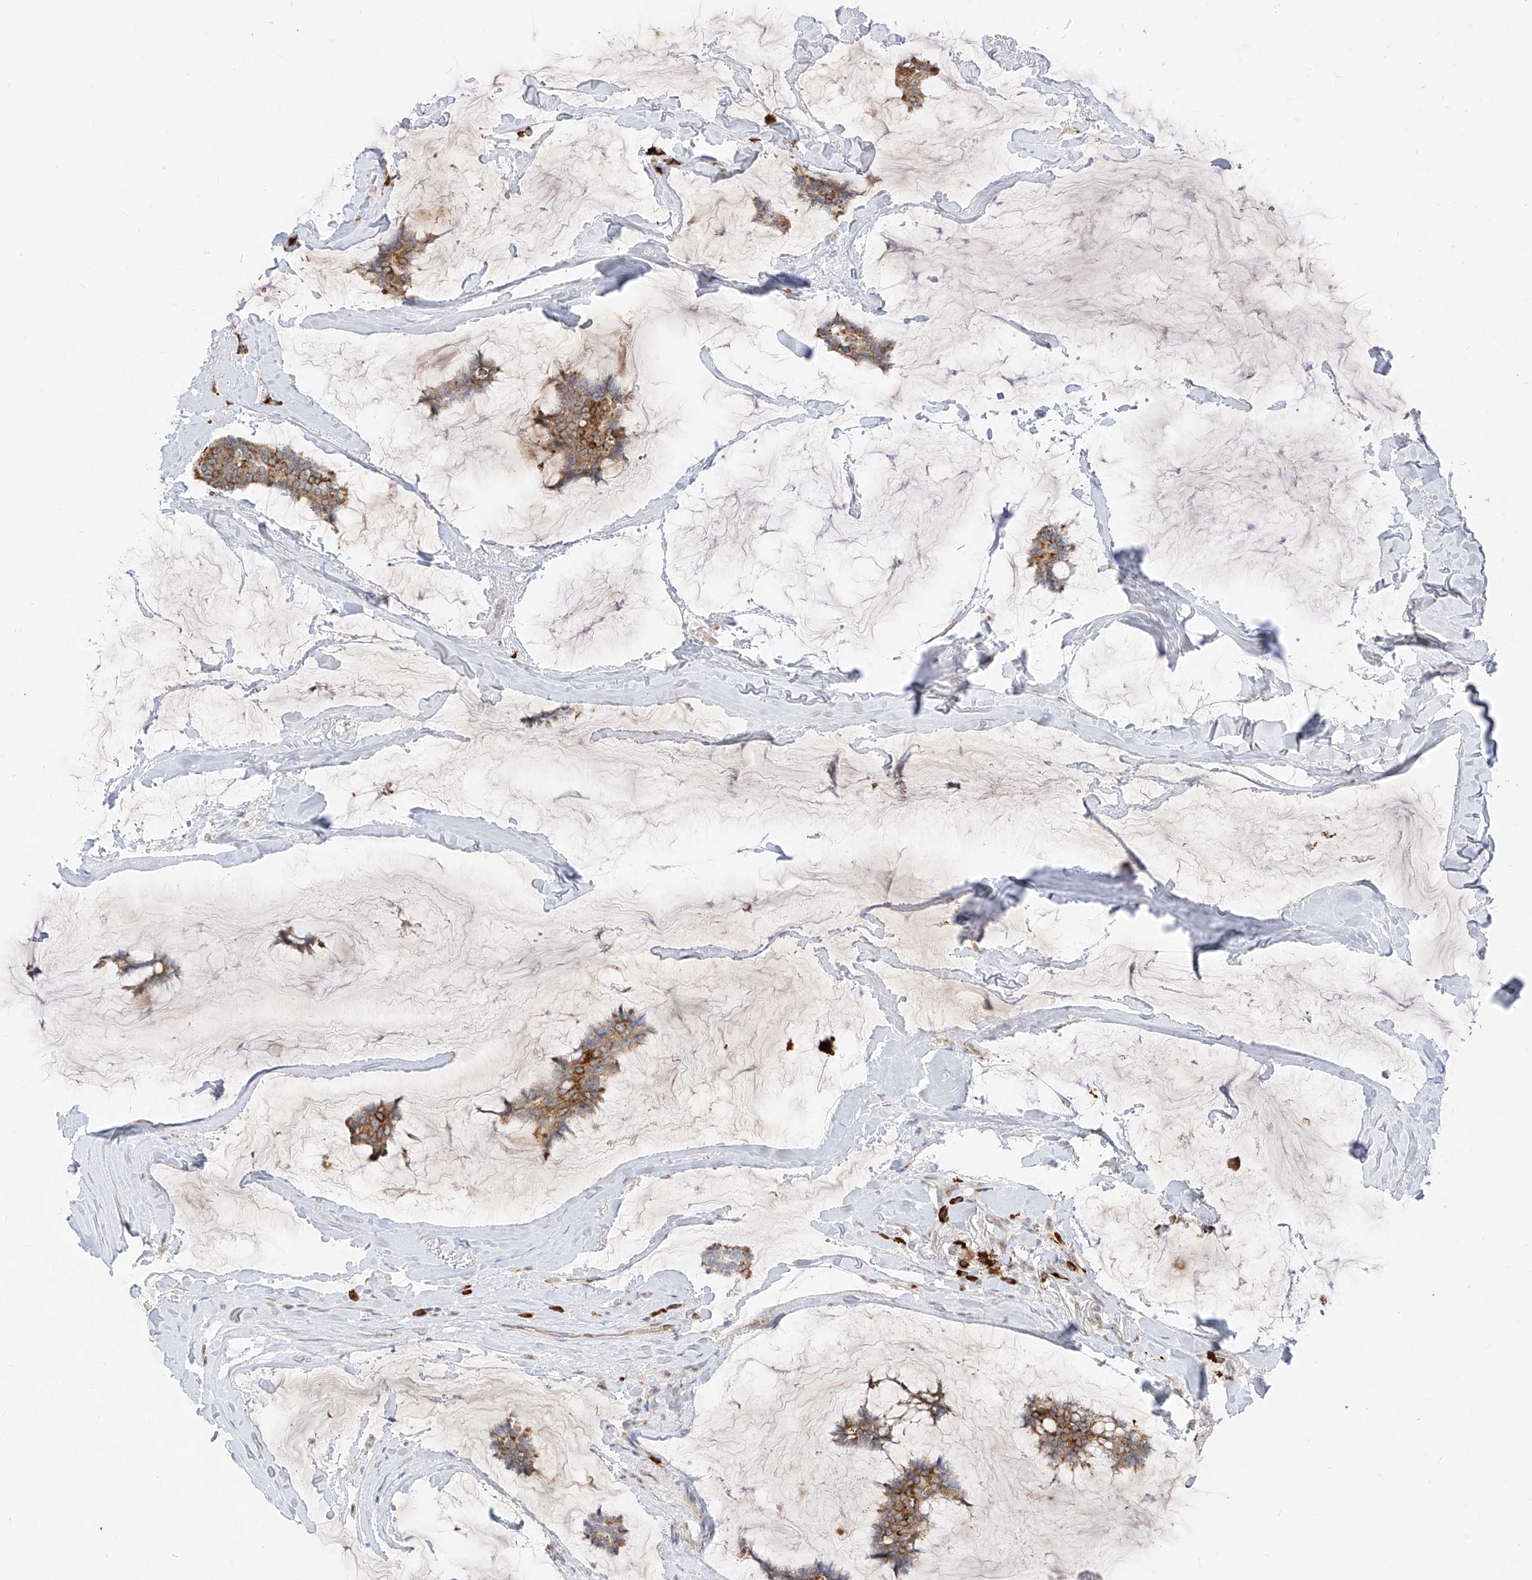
{"staining": {"intensity": "moderate", "quantity": ">75%", "location": "cytoplasmic/membranous"}, "tissue": "breast cancer", "cell_type": "Tumor cells", "image_type": "cancer", "snomed": [{"axis": "morphology", "description": "Duct carcinoma"}, {"axis": "topography", "description": "Breast"}], "caption": "DAB (3,3'-diaminobenzidine) immunohistochemical staining of breast intraductal carcinoma demonstrates moderate cytoplasmic/membranous protein expression in approximately >75% of tumor cells.", "gene": "STT3A", "patient": {"sex": "female", "age": 93}}